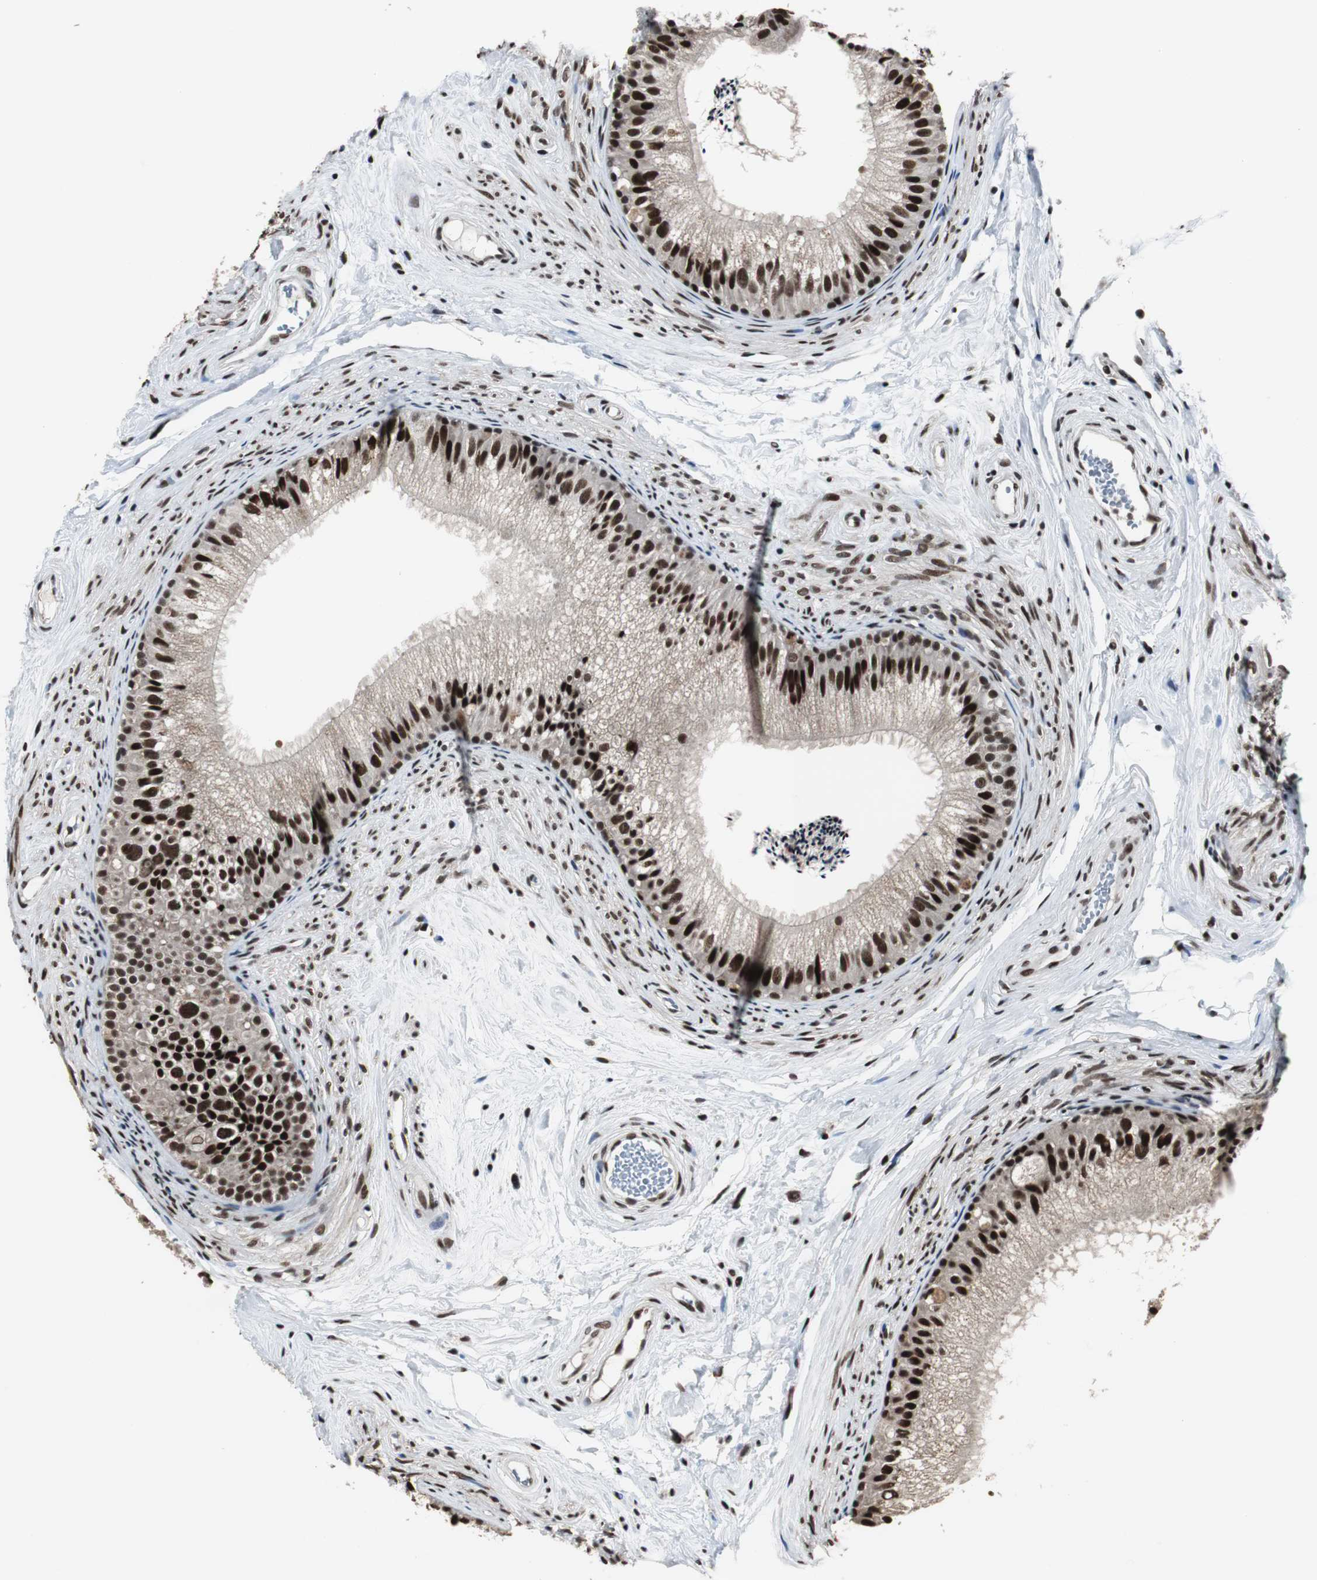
{"staining": {"intensity": "strong", "quantity": ">75%", "location": "nuclear"}, "tissue": "epididymis", "cell_type": "Glandular cells", "image_type": "normal", "snomed": [{"axis": "morphology", "description": "Normal tissue, NOS"}, {"axis": "topography", "description": "Epididymis"}], "caption": "Protein analysis of normal epididymis shows strong nuclear positivity in approximately >75% of glandular cells.", "gene": "CDK9", "patient": {"sex": "male", "age": 56}}